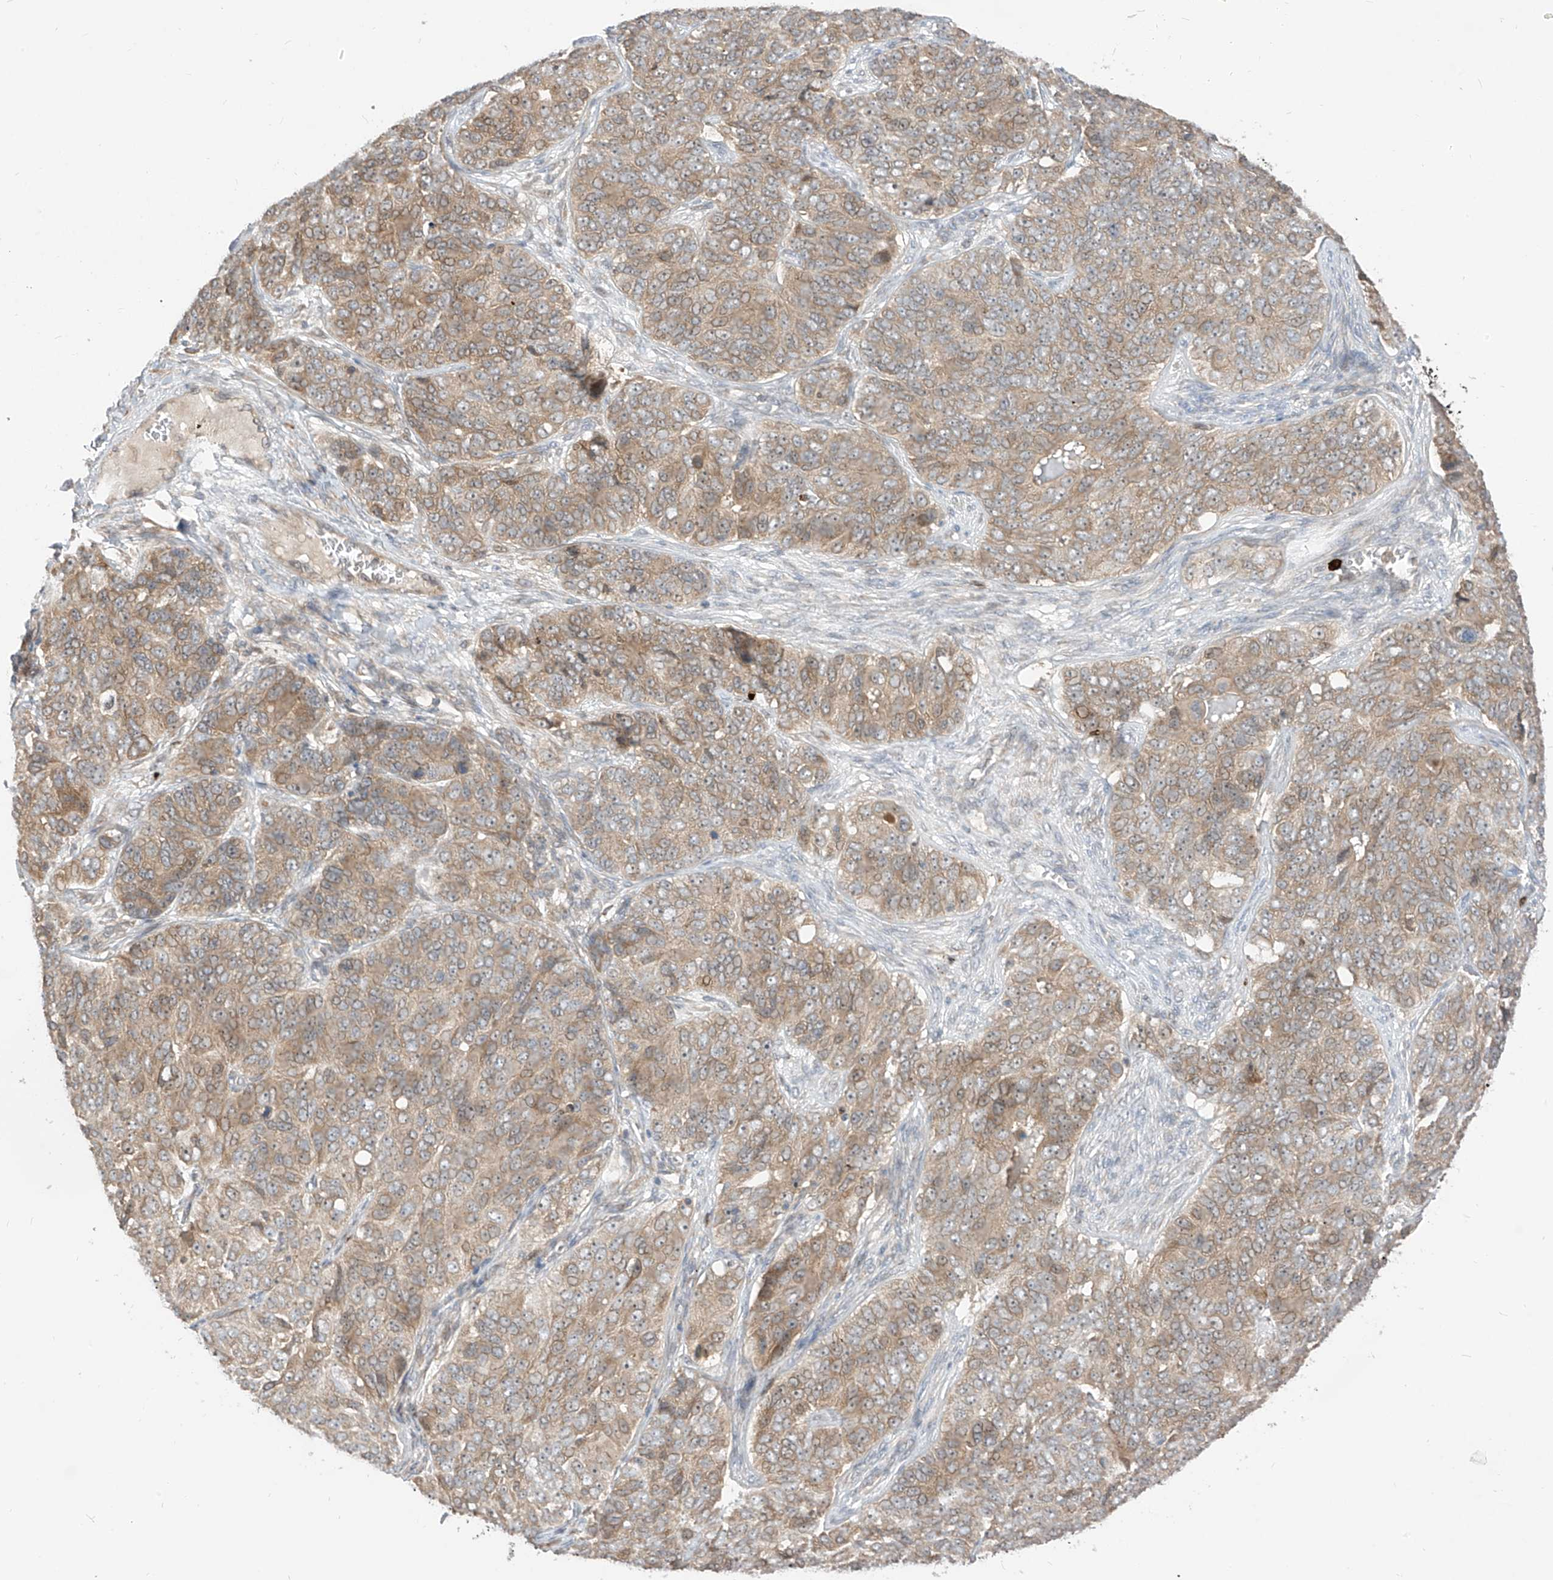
{"staining": {"intensity": "moderate", "quantity": "25%-75%", "location": "cytoplasmic/membranous"}, "tissue": "ovarian cancer", "cell_type": "Tumor cells", "image_type": "cancer", "snomed": [{"axis": "morphology", "description": "Carcinoma, endometroid"}, {"axis": "topography", "description": "Ovary"}], "caption": "Protein expression analysis of endometroid carcinoma (ovarian) shows moderate cytoplasmic/membranous expression in about 25%-75% of tumor cells.", "gene": "CNKSR1", "patient": {"sex": "female", "age": 51}}